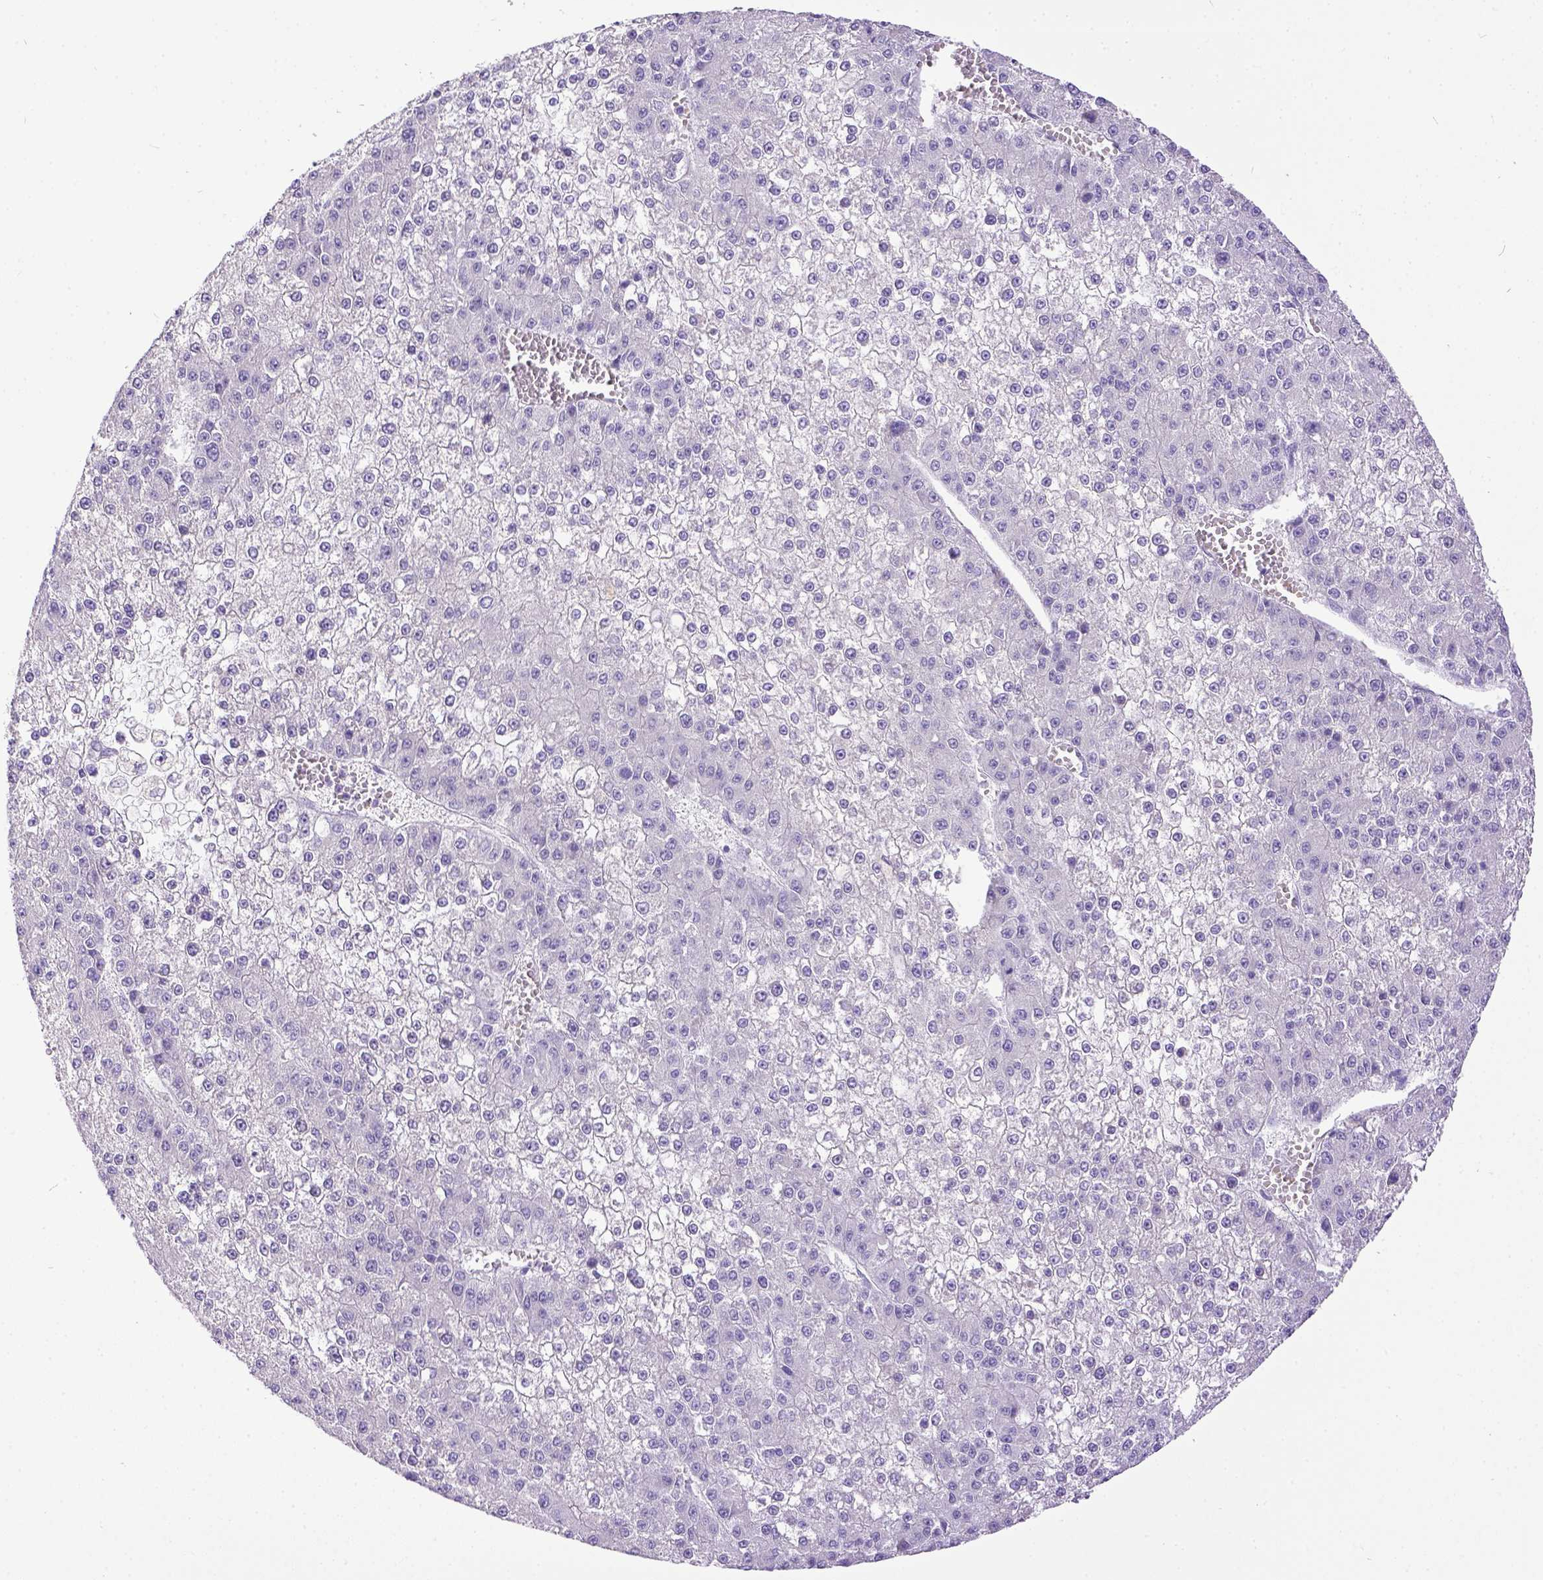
{"staining": {"intensity": "negative", "quantity": "none", "location": "none"}, "tissue": "liver cancer", "cell_type": "Tumor cells", "image_type": "cancer", "snomed": [{"axis": "morphology", "description": "Carcinoma, Hepatocellular, NOS"}, {"axis": "topography", "description": "Liver"}], "caption": "Photomicrograph shows no significant protein staining in tumor cells of liver cancer.", "gene": "KIT", "patient": {"sex": "female", "age": 73}}